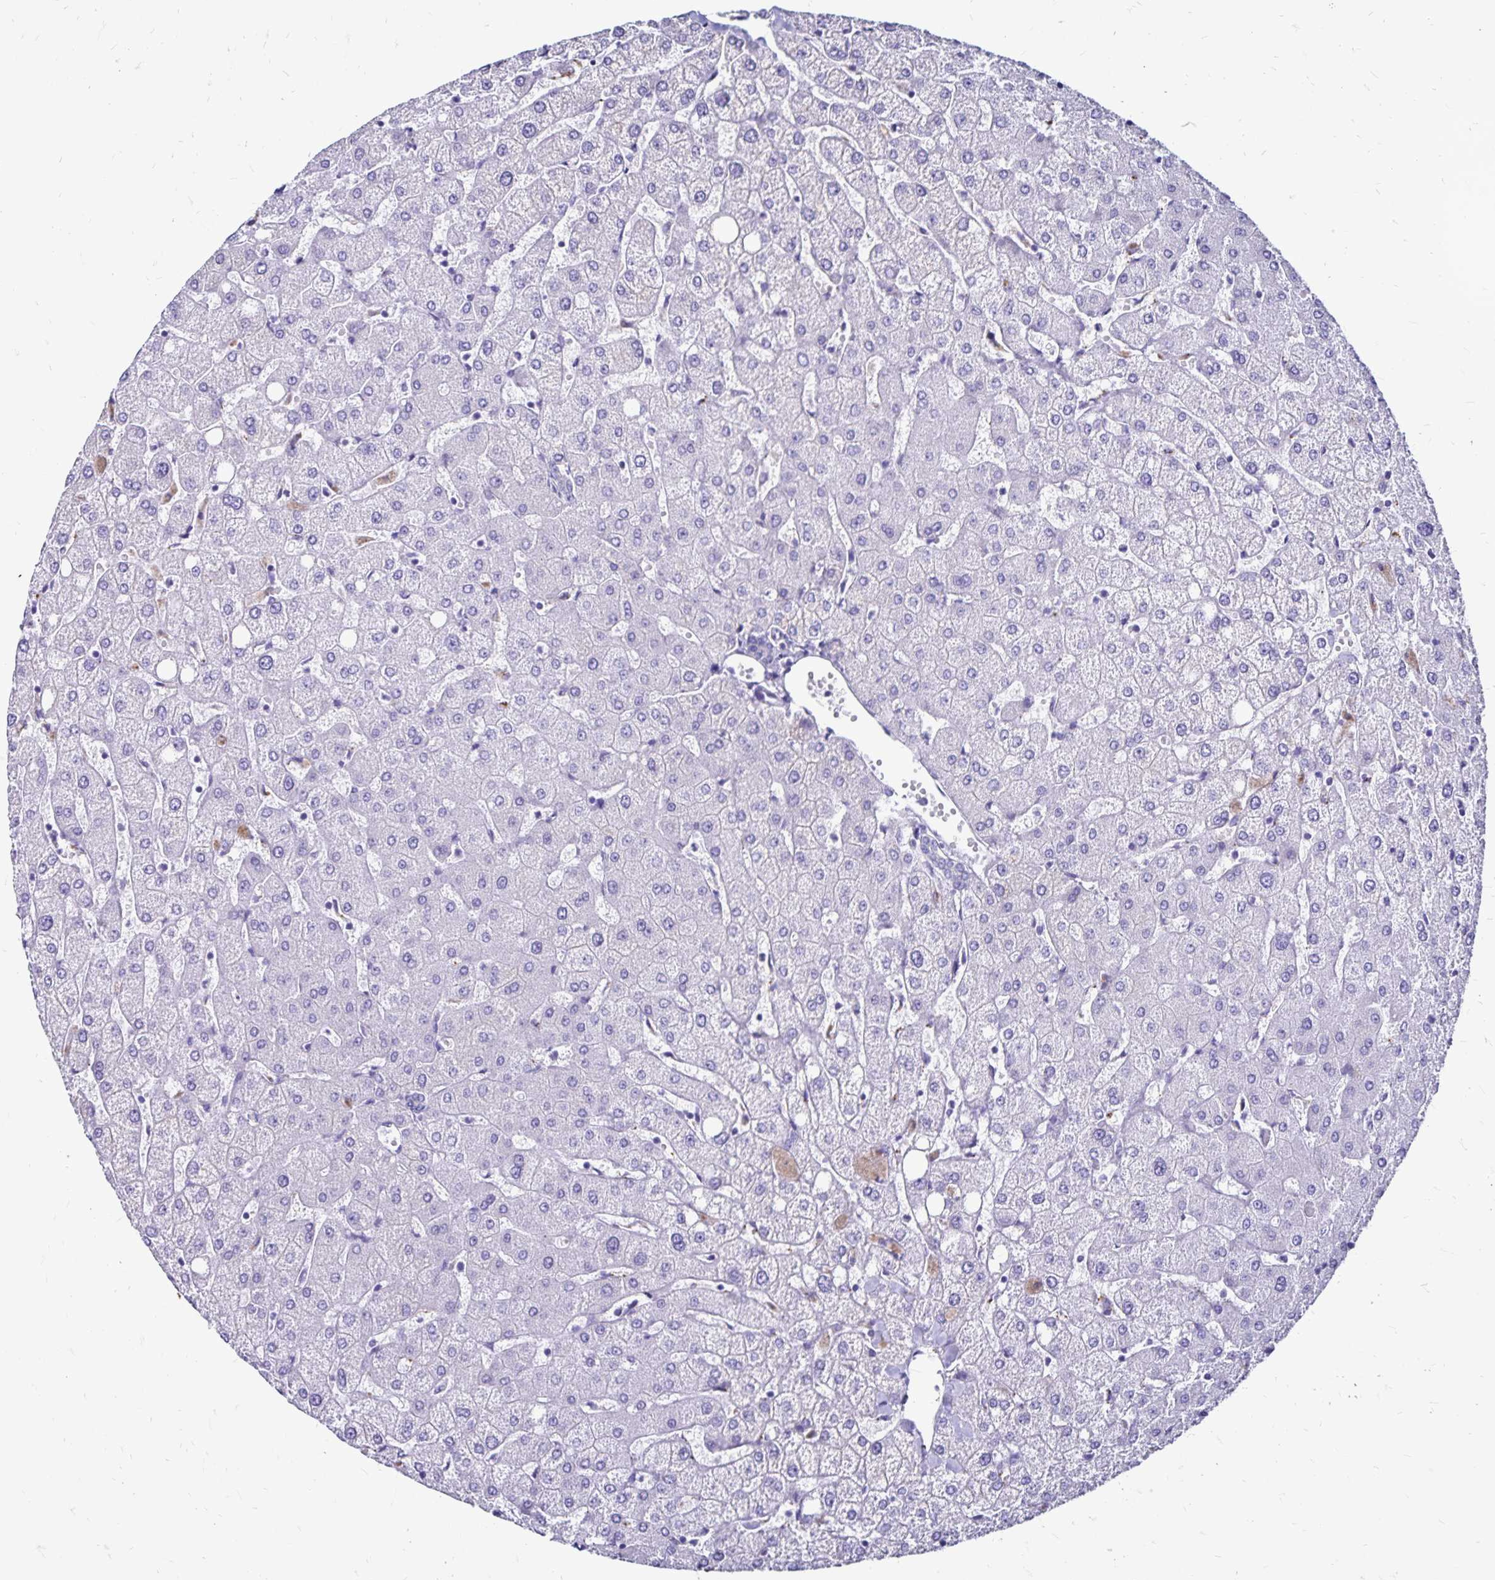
{"staining": {"intensity": "negative", "quantity": "none", "location": "none"}, "tissue": "liver", "cell_type": "Cholangiocytes", "image_type": "normal", "snomed": [{"axis": "morphology", "description": "Normal tissue, NOS"}, {"axis": "topography", "description": "Liver"}], "caption": "Cholangiocytes show no significant expression in benign liver. The staining was performed using DAB to visualize the protein expression in brown, while the nuclei were stained in blue with hematoxylin (Magnification: 20x).", "gene": "EVPL", "patient": {"sex": "female", "age": 54}}